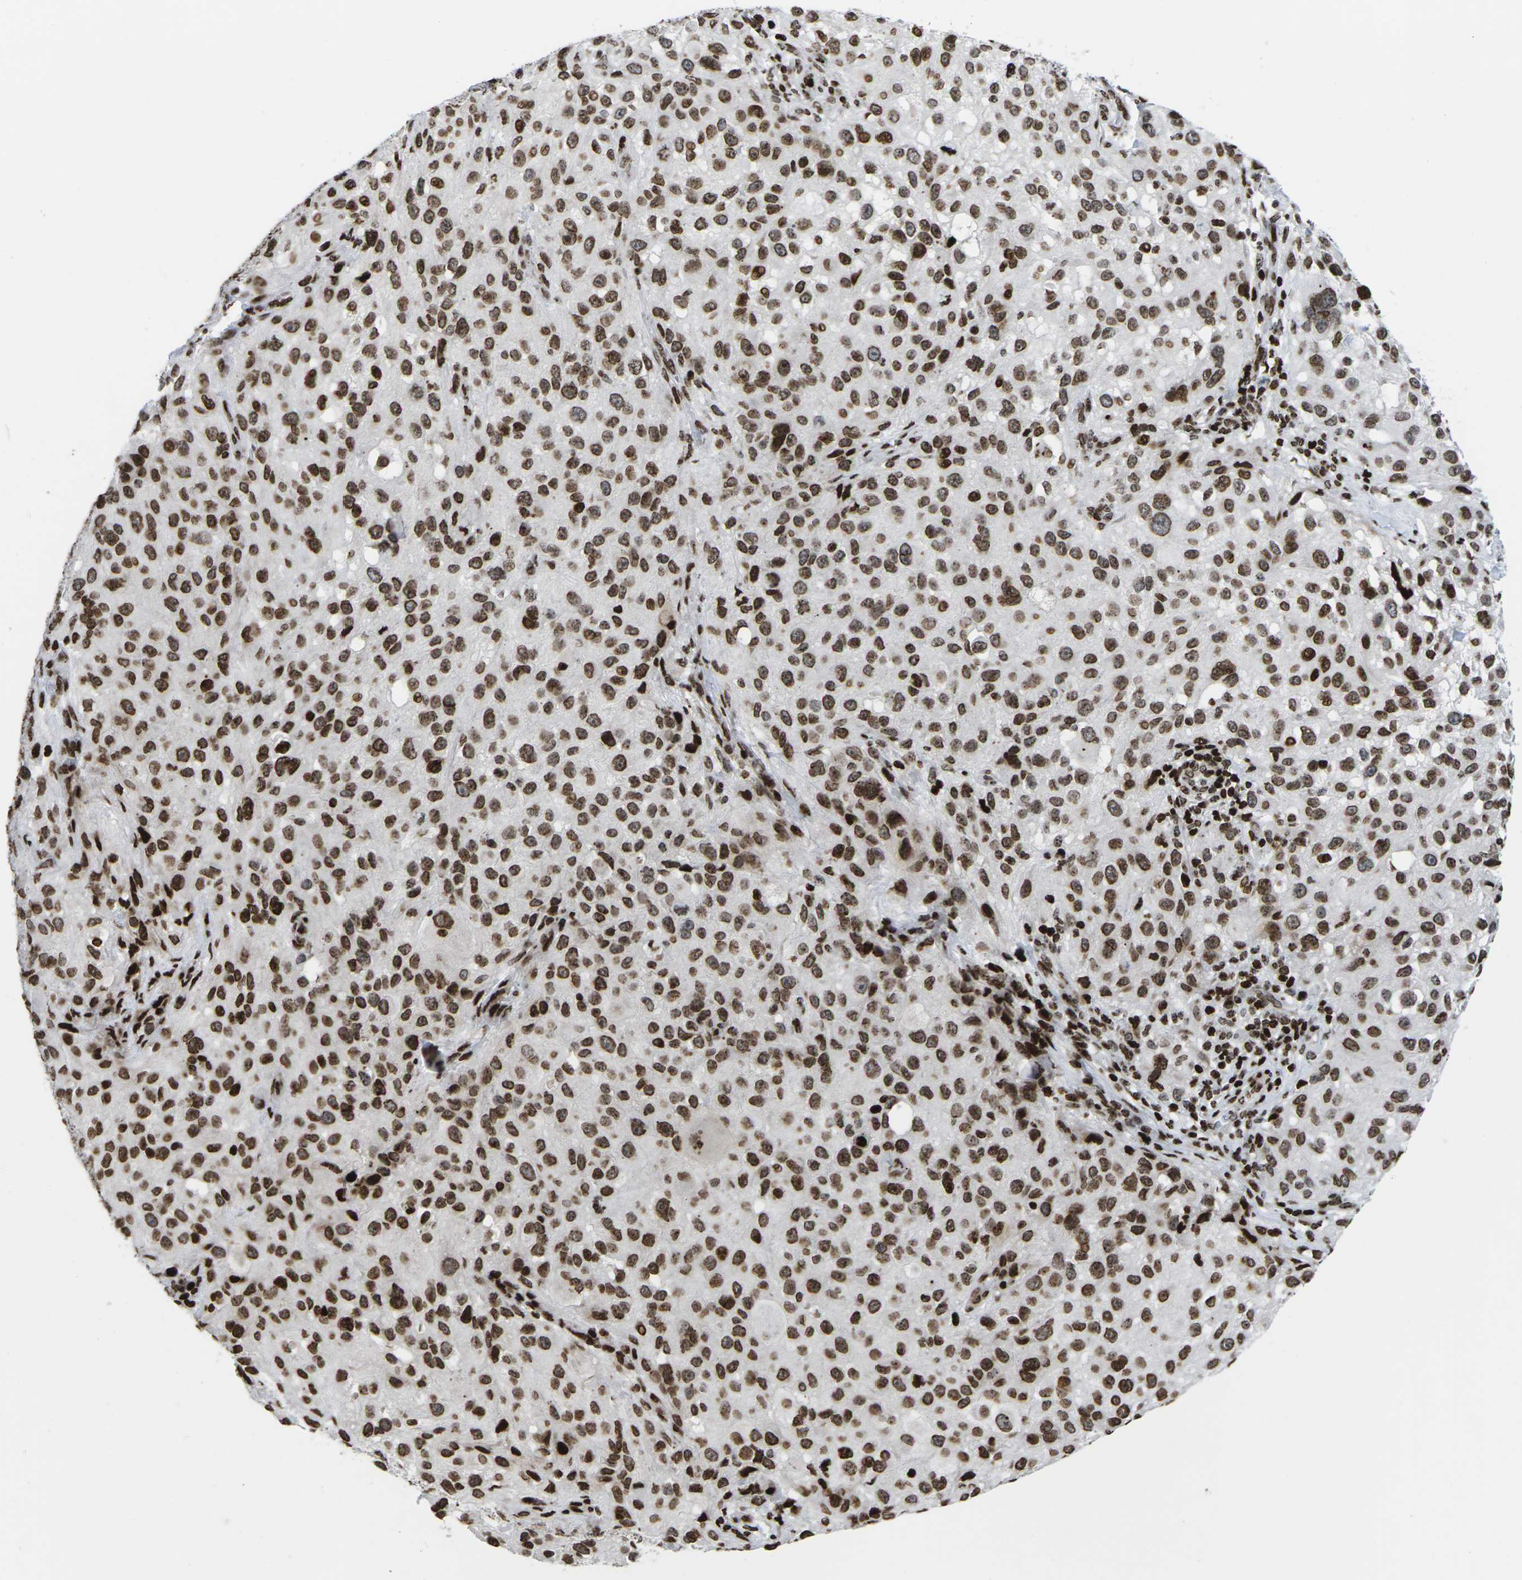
{"staining": {"intensity": "strong", "quantity": ">75%", "location": "nuclear"}, "tissue": "melanoma", "cell_type": "Tumor cells", "image_type": "cancer", "snomed": [{"axis": "morphology", "description": "Necrosis, NOS"}, {"axis": "morphology", "description": "Malignant melanoma, NOS"}, {"axis": "topography", "description": "Skin"}], "caption": "IHC photomicrograph of human malignant melanoma stained for a protein (brown), which displays high levels of strong nuclear expression in about >75% of tumor cells.", "gene": "H1-4", "patient": {"sex": "female", "age": 87}}